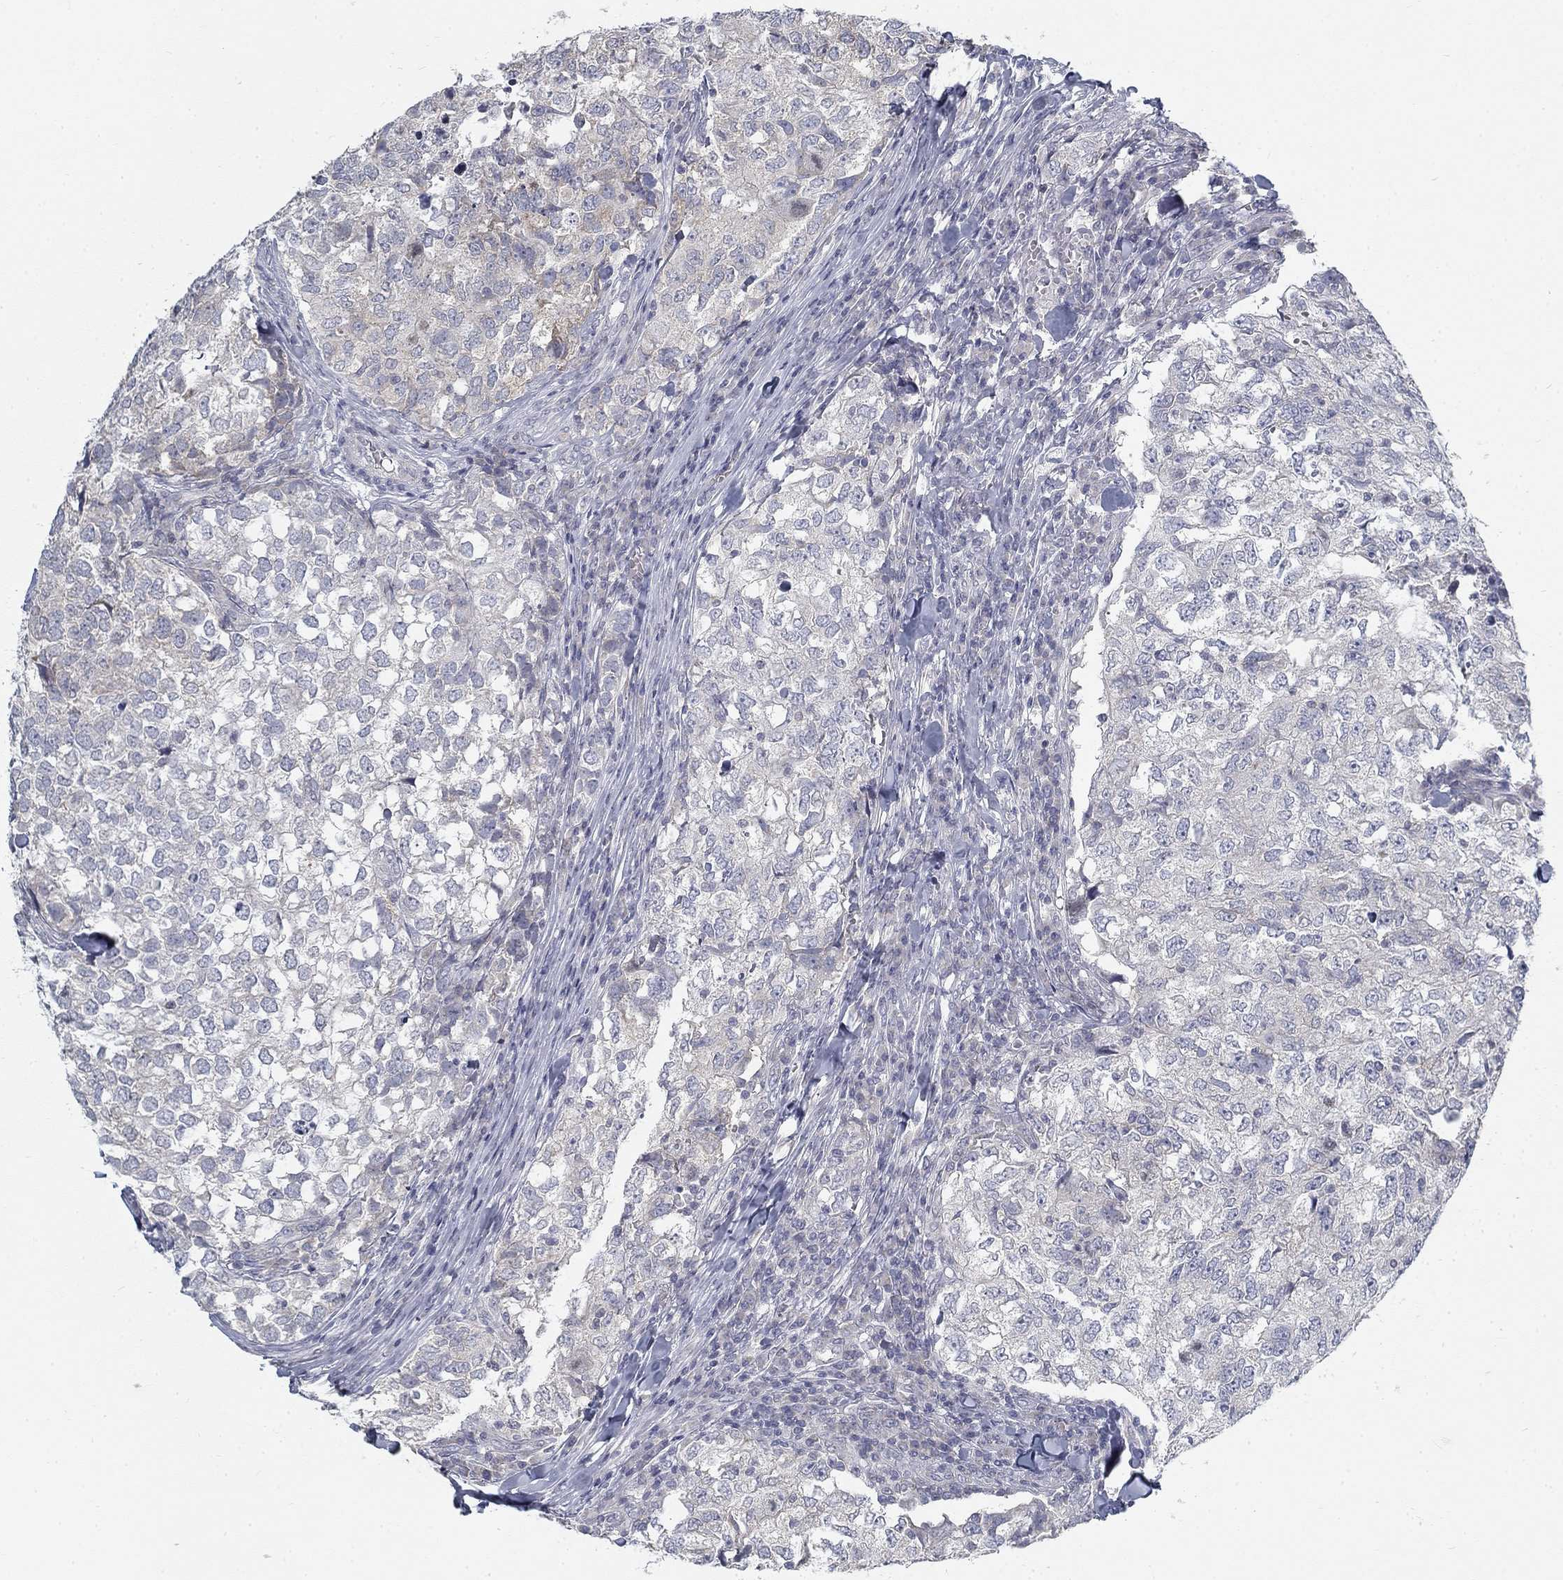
{"staining": {"intensity": "negative", "quantity": "none", "location": "none"}, "tissue": "breast cancer", "cell_type": "Tumor cells", "image_type": "cancer", "snomed": [{"axis": "morphology", "description": "Duct carcinoma"}, {"axis": "topography", "description": "Breast"}], "caption": "This is a micrograph of immunohistochemistry (IHC) staining of breast cancer, which shows no positivity in tumor cells. (DAB (3,3'-diaminobenzidine) immunohistochemistry (IHC) with hematoxylin counter stain).", "gene": "ATP1A3", "patient": {"sex": "female", "age": 30}}